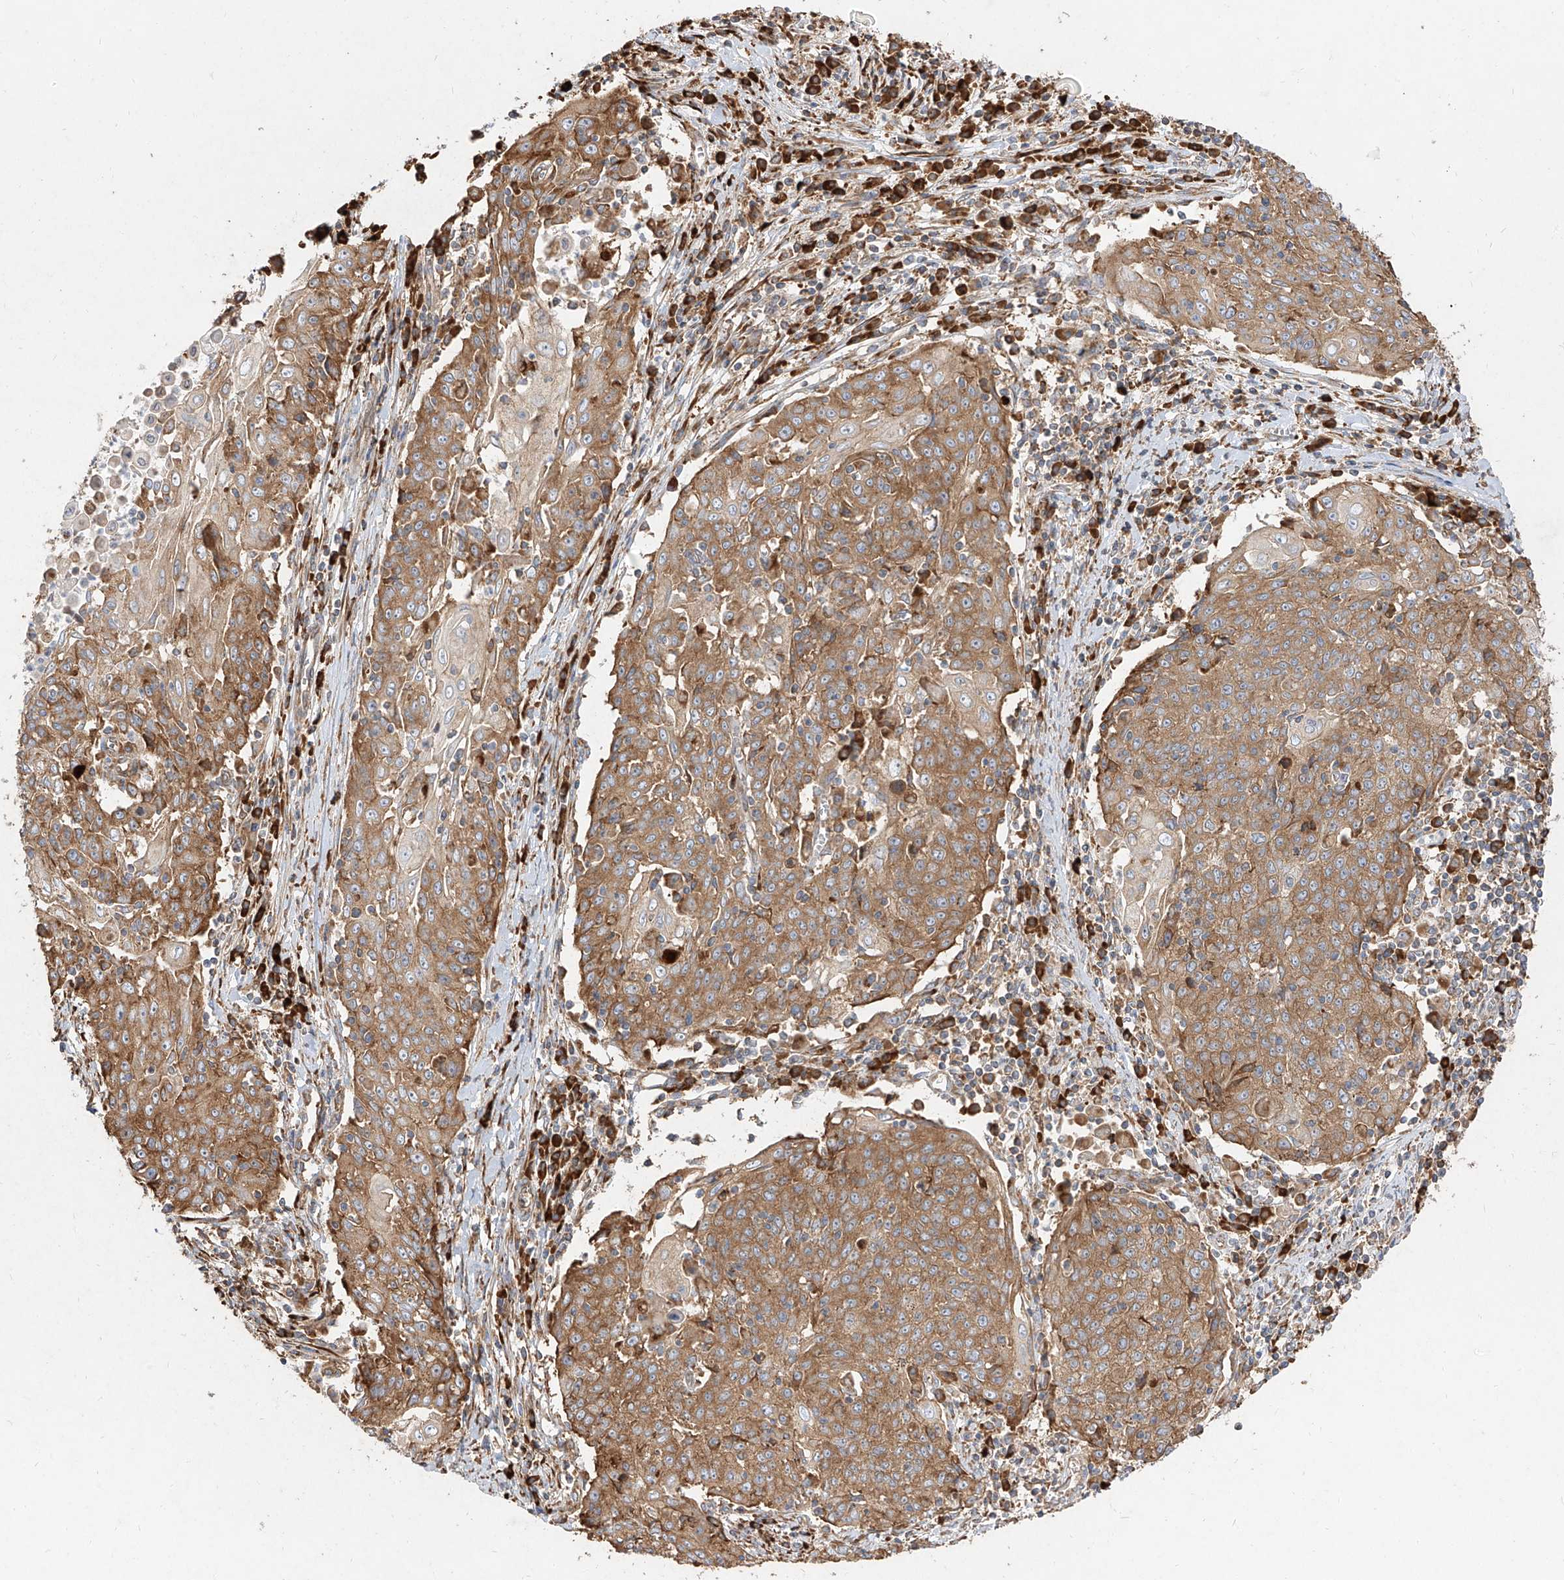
{"staining": {"intensity": "moderate", "quantity": ">75%", "location": "cytoplasmic/membranous"}, "tissue": "cervical cancer", "cell_type": "Tumor cells", "image_type": "cancer", "snomed": [{"axis": "morphology", "description": "Squamous cell carcinoma, NOS"}, {"axis": "topography", "description": "Cervix"}], "caption": "A brown stain highlights moderate cytoplasmic/membranous positivity of a protein in human cervical squamous cell carcinoma tumor cells.", "gene": "RPS25", "patient": {"sex": "female", "age": 48}}